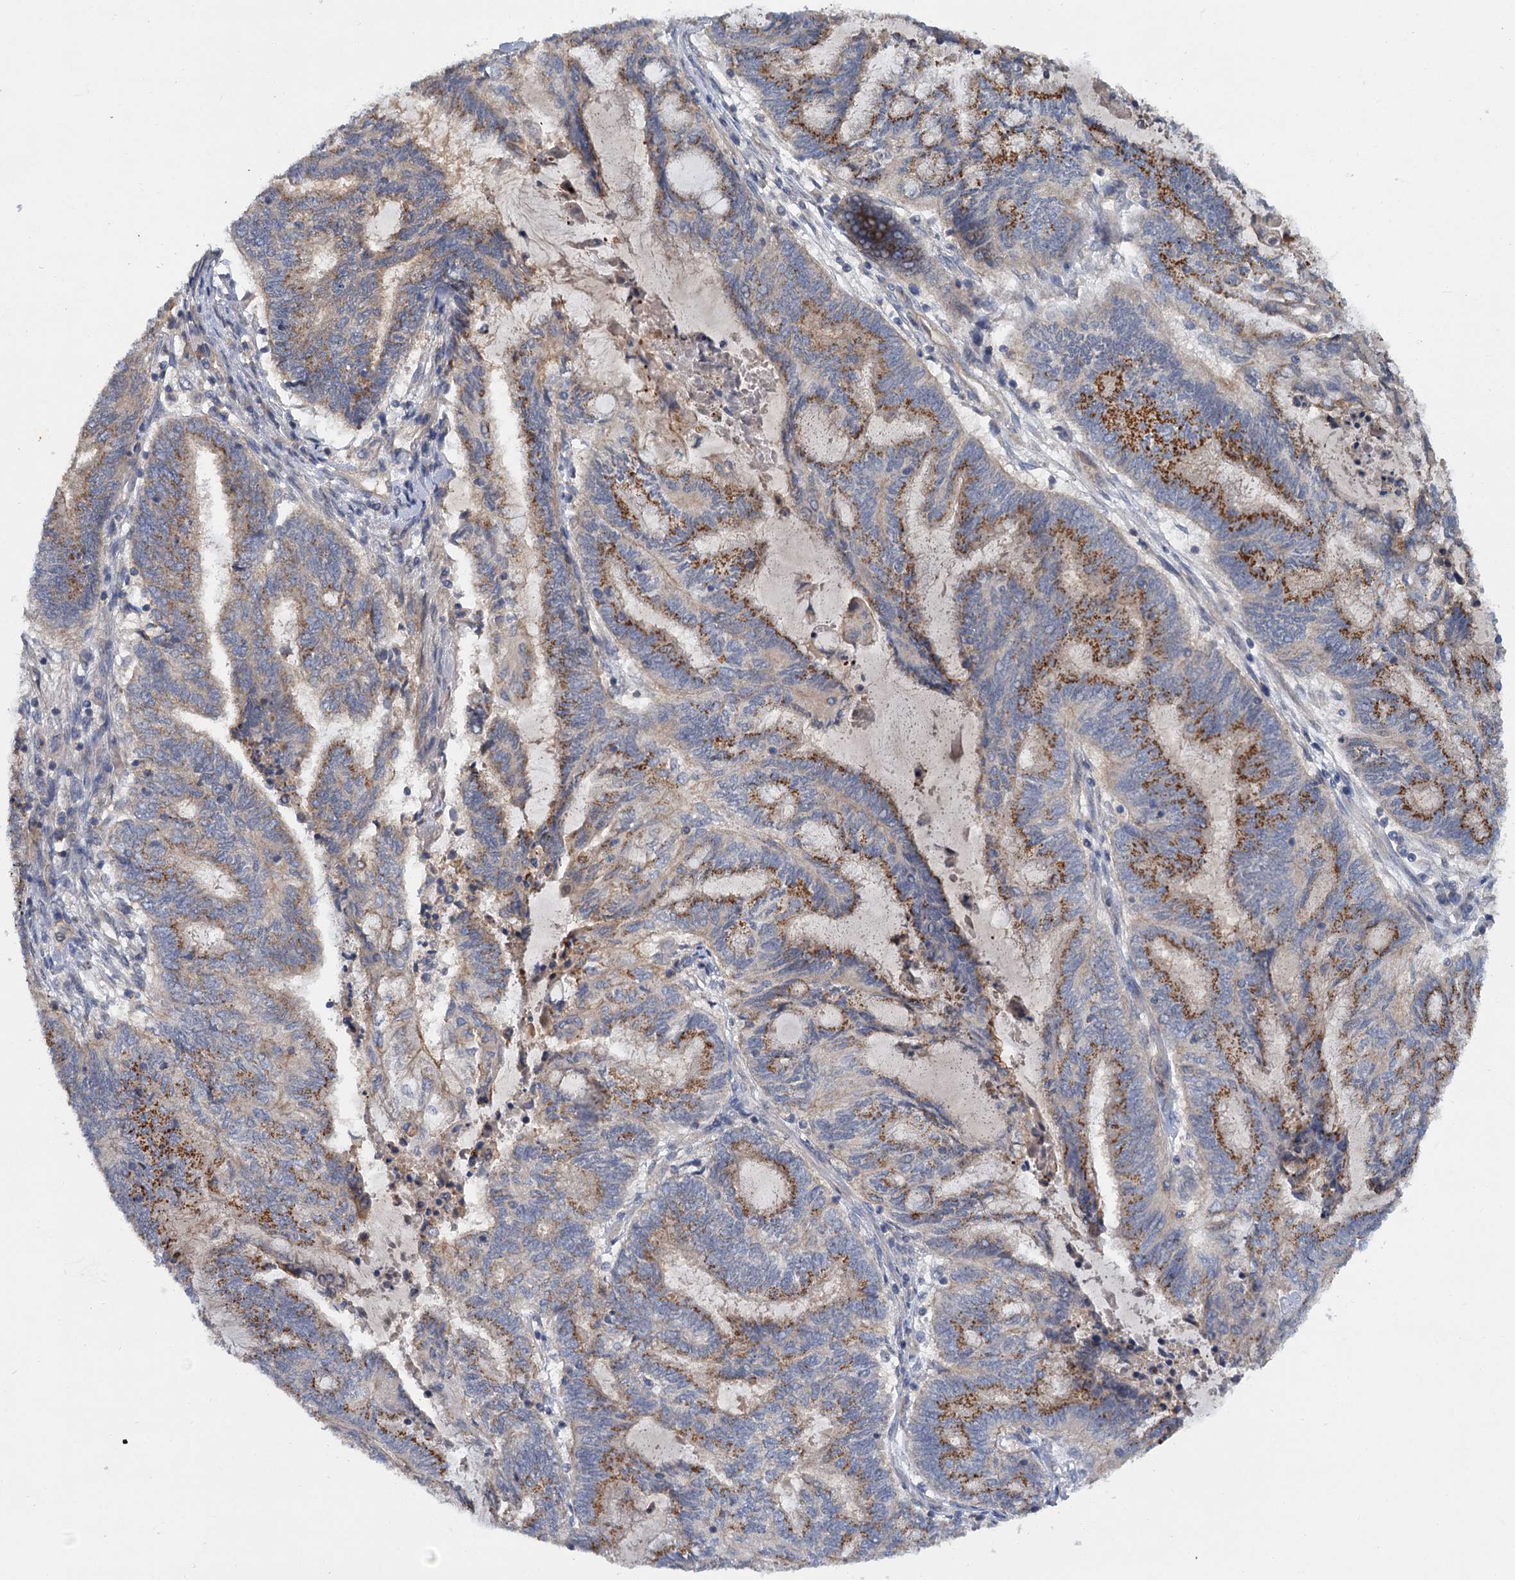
{"staining": {"intensity": "moderate", "quantity": ">75%", "location": "cytoplasmic/membranous"}, "tissue": "endometrial cancer", "cell_type": "Tumor cells", "image_type": "cancer", "snomed": [{"axis": "morphology", "description": "Adenocarcinoma, NOS"}, {"axis": "topography", "description": "Uterus"}, {"axis": "topography", "description": "Endometrium"}], "caption": "High-magnification brightfield microscopy of endometrial adenocarcinoma stained with DAB (brown) and counterstained with hematoxylin (blue). tumor cells exhibit moderate cytoplasmic/membranous staining is present in approximately>75% of cells.", "gene": "ZNF324", "patient": {"sex": "female", "age": 70}}